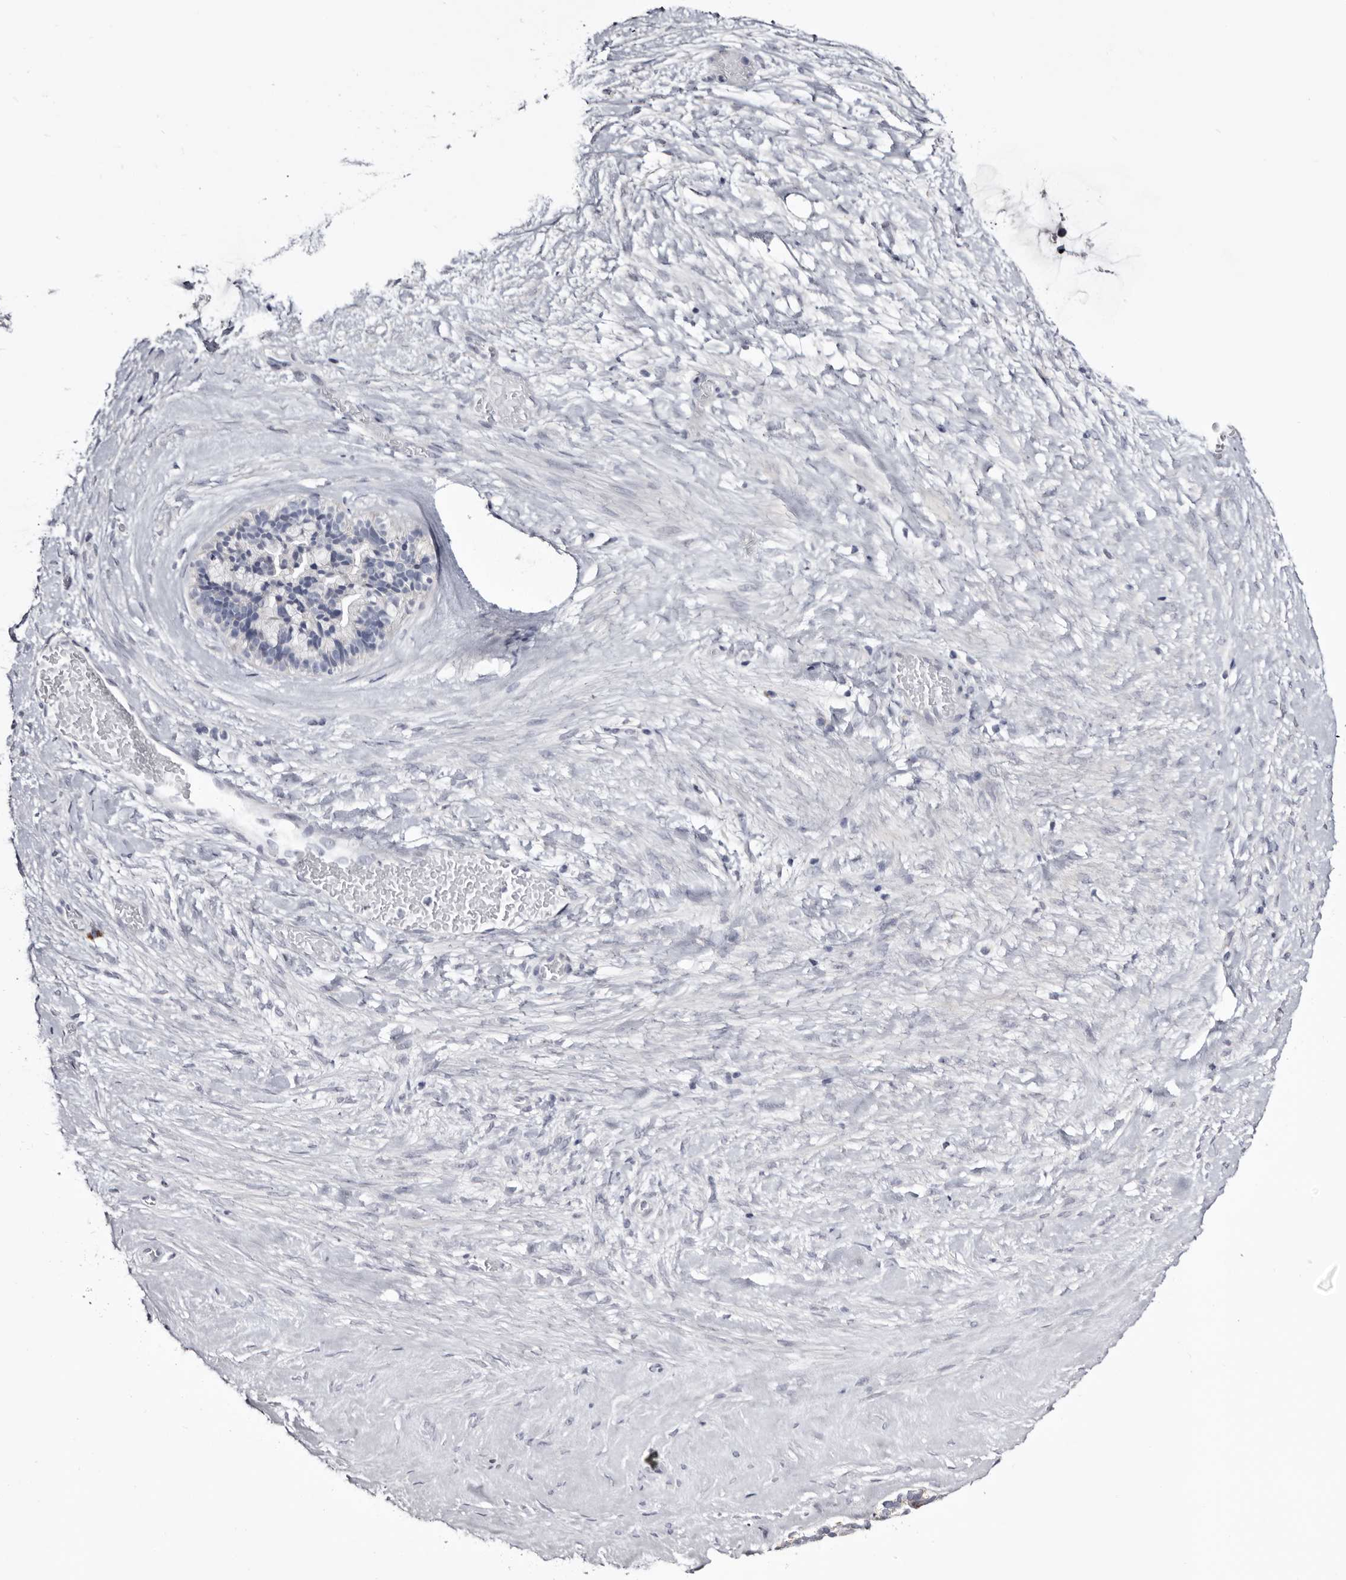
{"staining": {"intensity": "negative", "quantity": "none", "location": "none"}, "tissue": "ovarian cancer", "cell_type": "Tumor cells", "image_type": "cancer", "snomed": [{"axis": "morphology", "description": "Cystadenocarcinoma, serous, NOS"}, {"axis": "topography", "description": "Ovary"}], "caption": "Human ovarian serous cystadenocarcinoma stained for a protein using immunohistochemistry (IHC) shows no staining in tumor cells.", "gene": "CASQ1", "patient": {"sex": "female", "age": 56}}